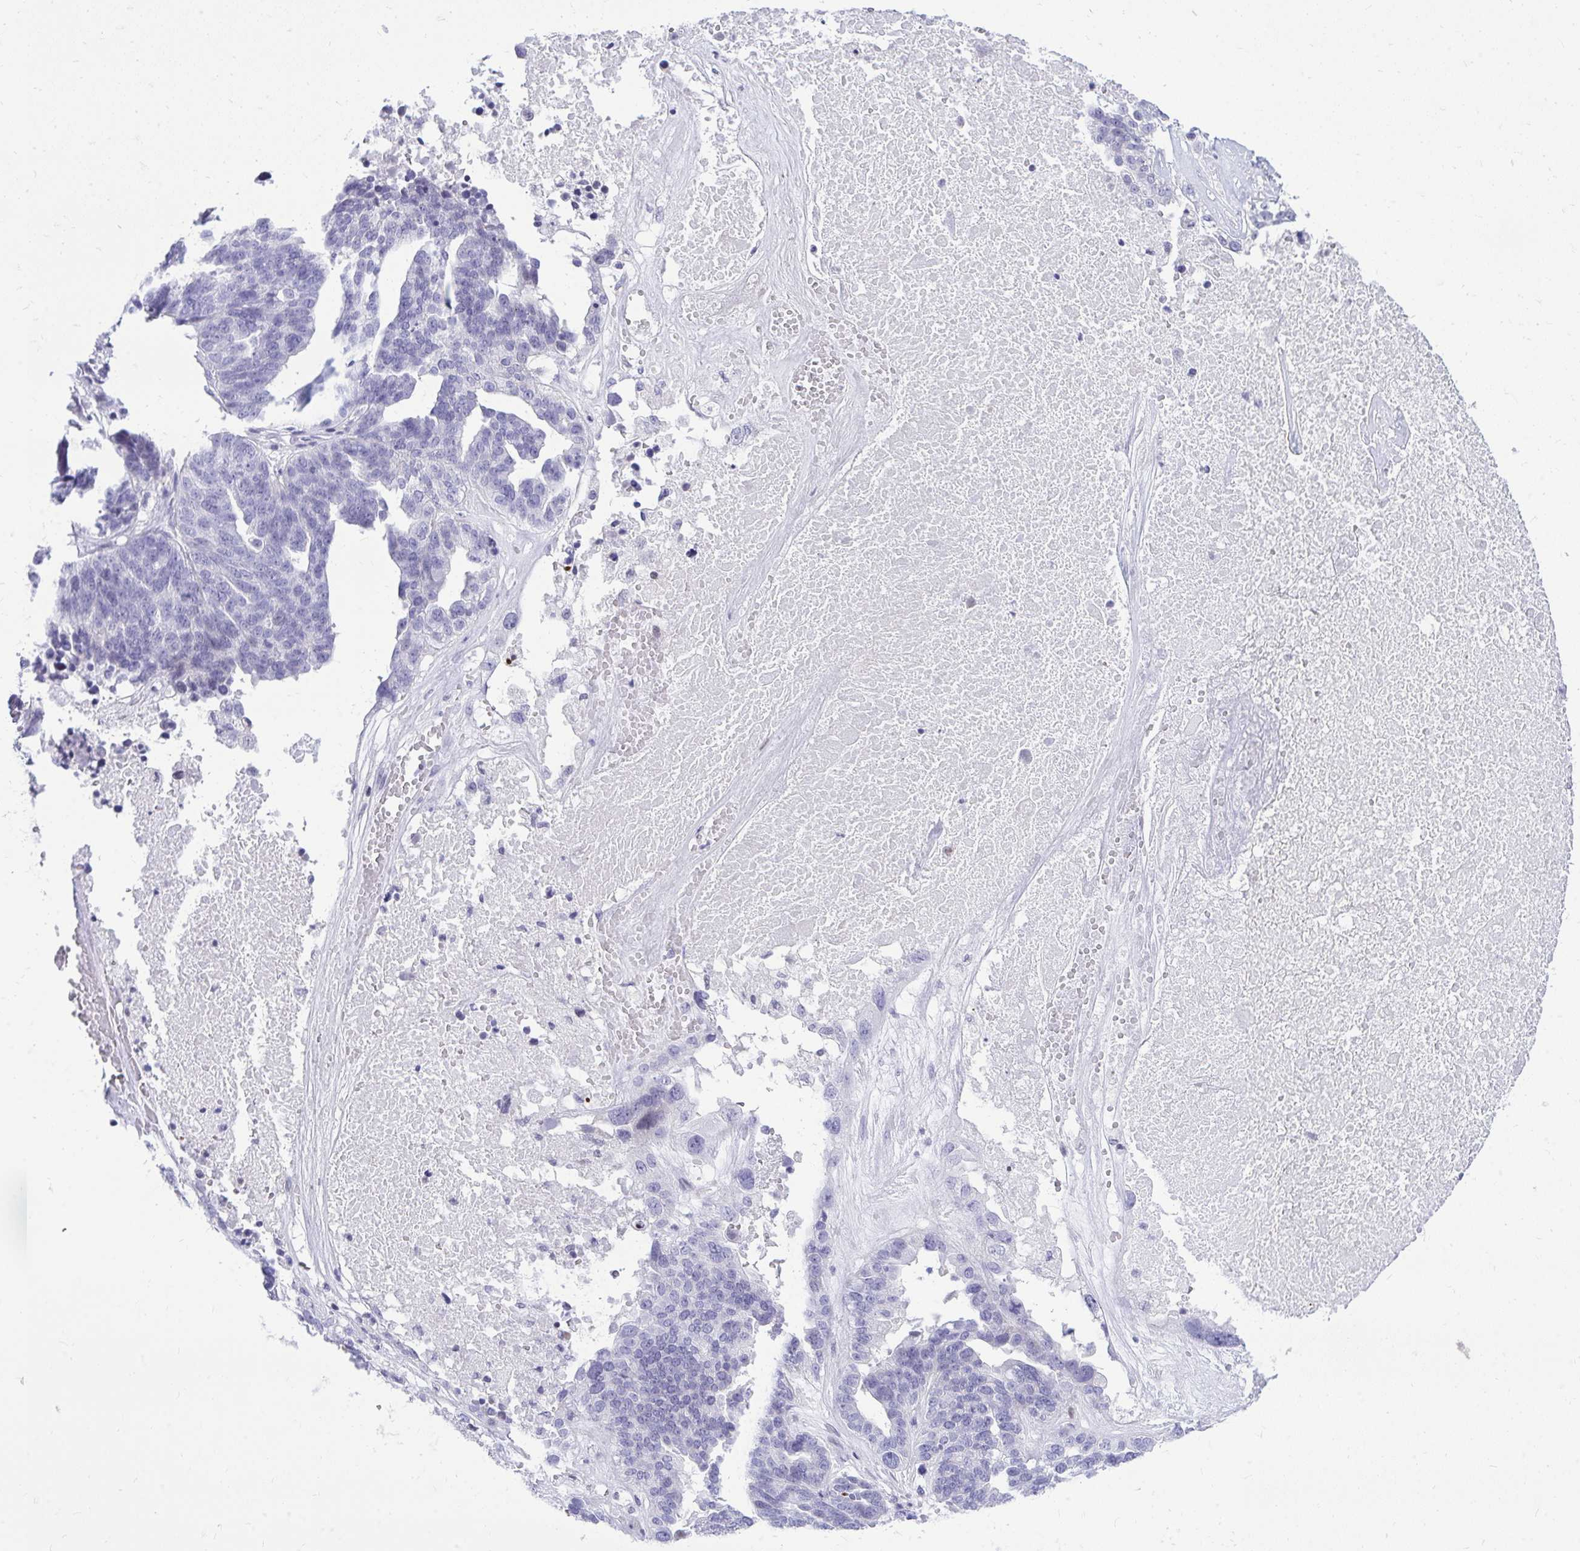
{"staining": {"intensity": "negative", "quantity": "none", "location": "none"}, "tissue": "ovarian cancer", "cell_type": "Tumor cells", "image_type": "cancer", "snomed": [{"axis": "morphology", "description": "Cystadenocarcinoma, serous, NOS"}, {"axis": "topography", "description": "Ovary"}], "caption": "Immunohistochemical staining of human serous cystadenocarcinoma (ovarian) exhibits no significant staining in tumor cells.", "gene": "GABRA1", "patient": {"sex": "female", "age": 59}}